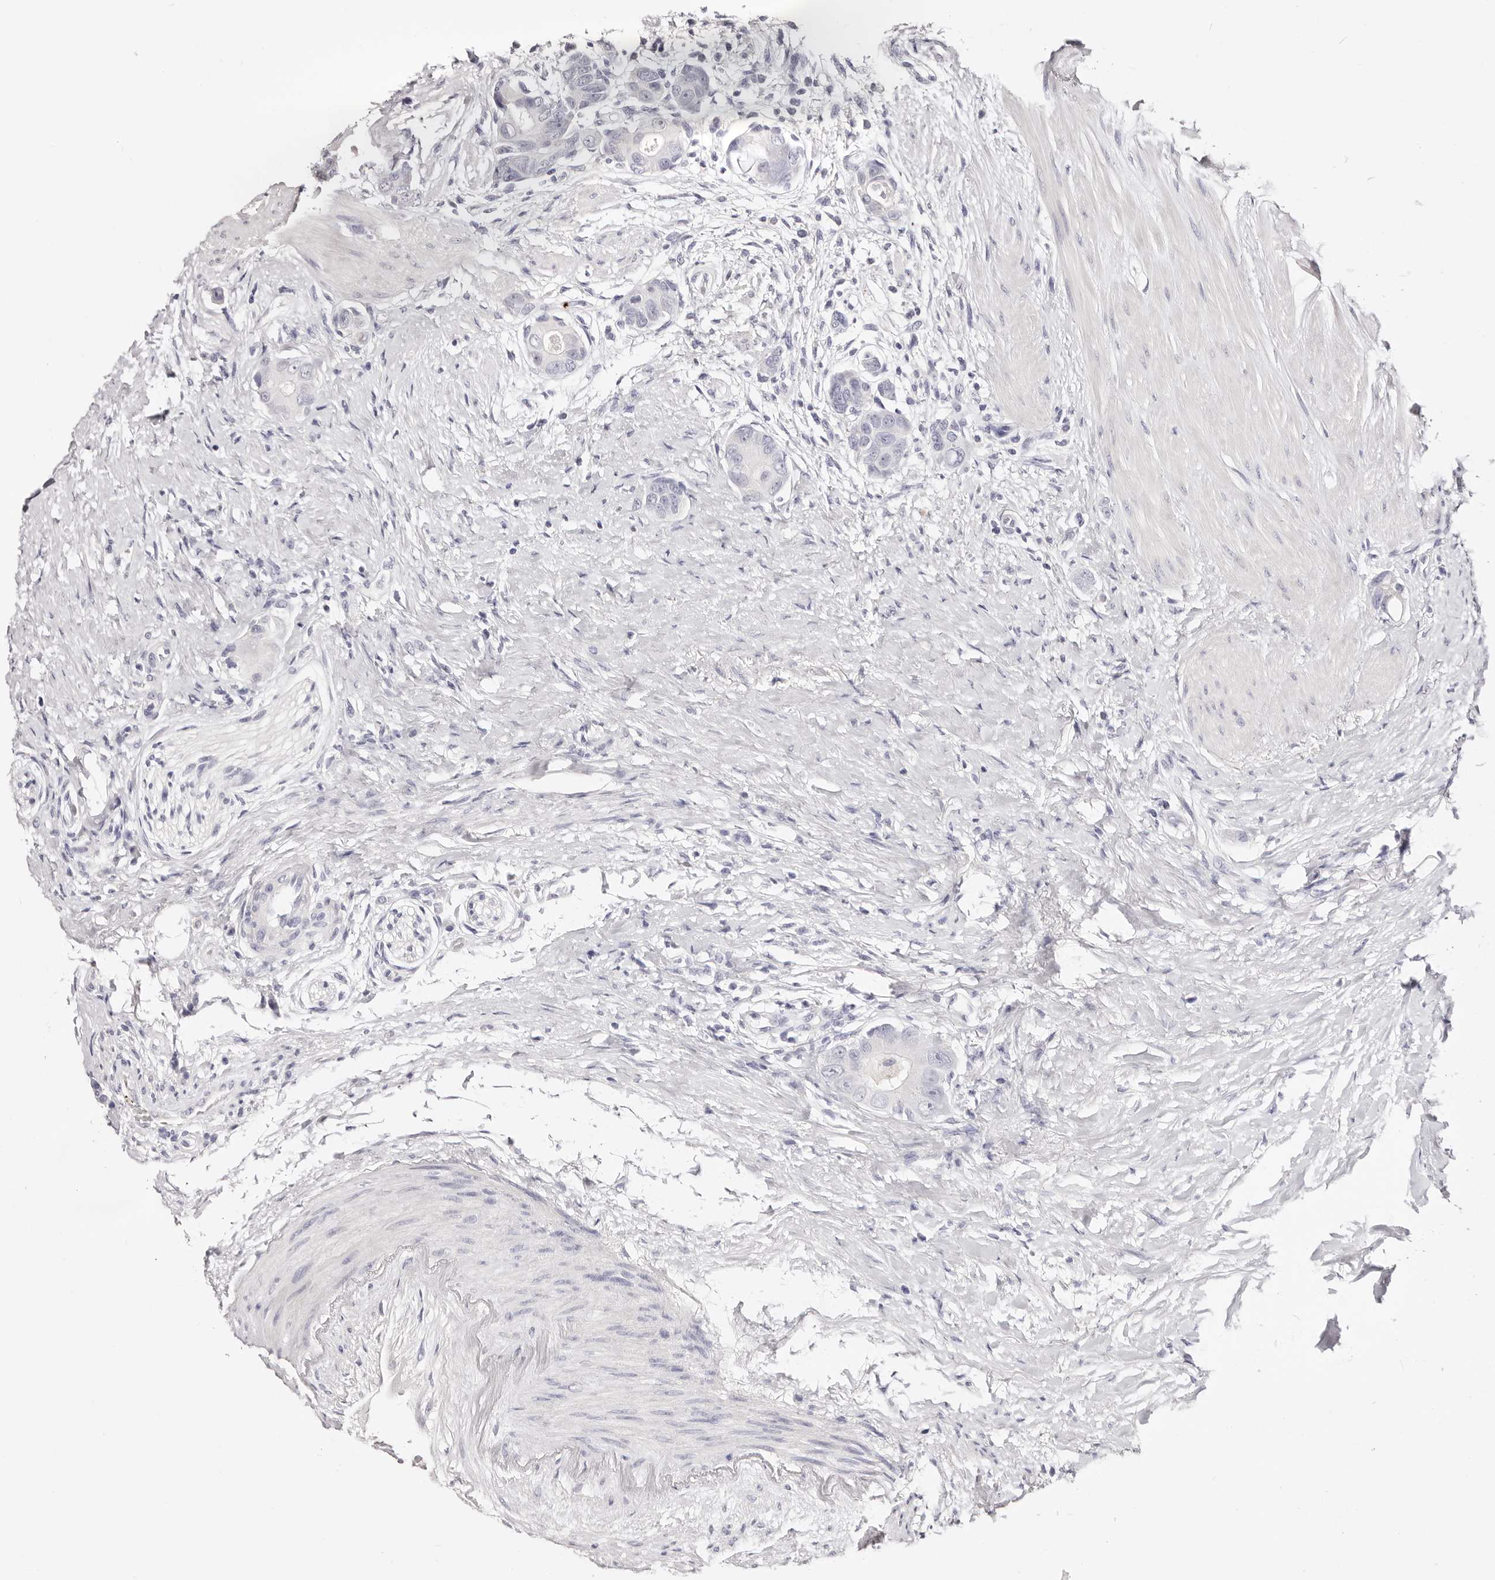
{"staining": {"intensity": "negative", "quantity": "none", "location": "none"}, "tissue": "colorectal cancer", "cell_type": "Tumor cells", "image_type": "cancer", "snomed": [{"axis": "morphology", "description": "Adenocarcinoma, NOS"}, {"axis": "topography", "description": "Rectum"}], "caption": "Colorectal adenocarcinoma was stained to show a protein in brown. There is no significant positivity in tumor cells.", "gene": "PF4", "patient": {"sex": "male", "age": 51}}